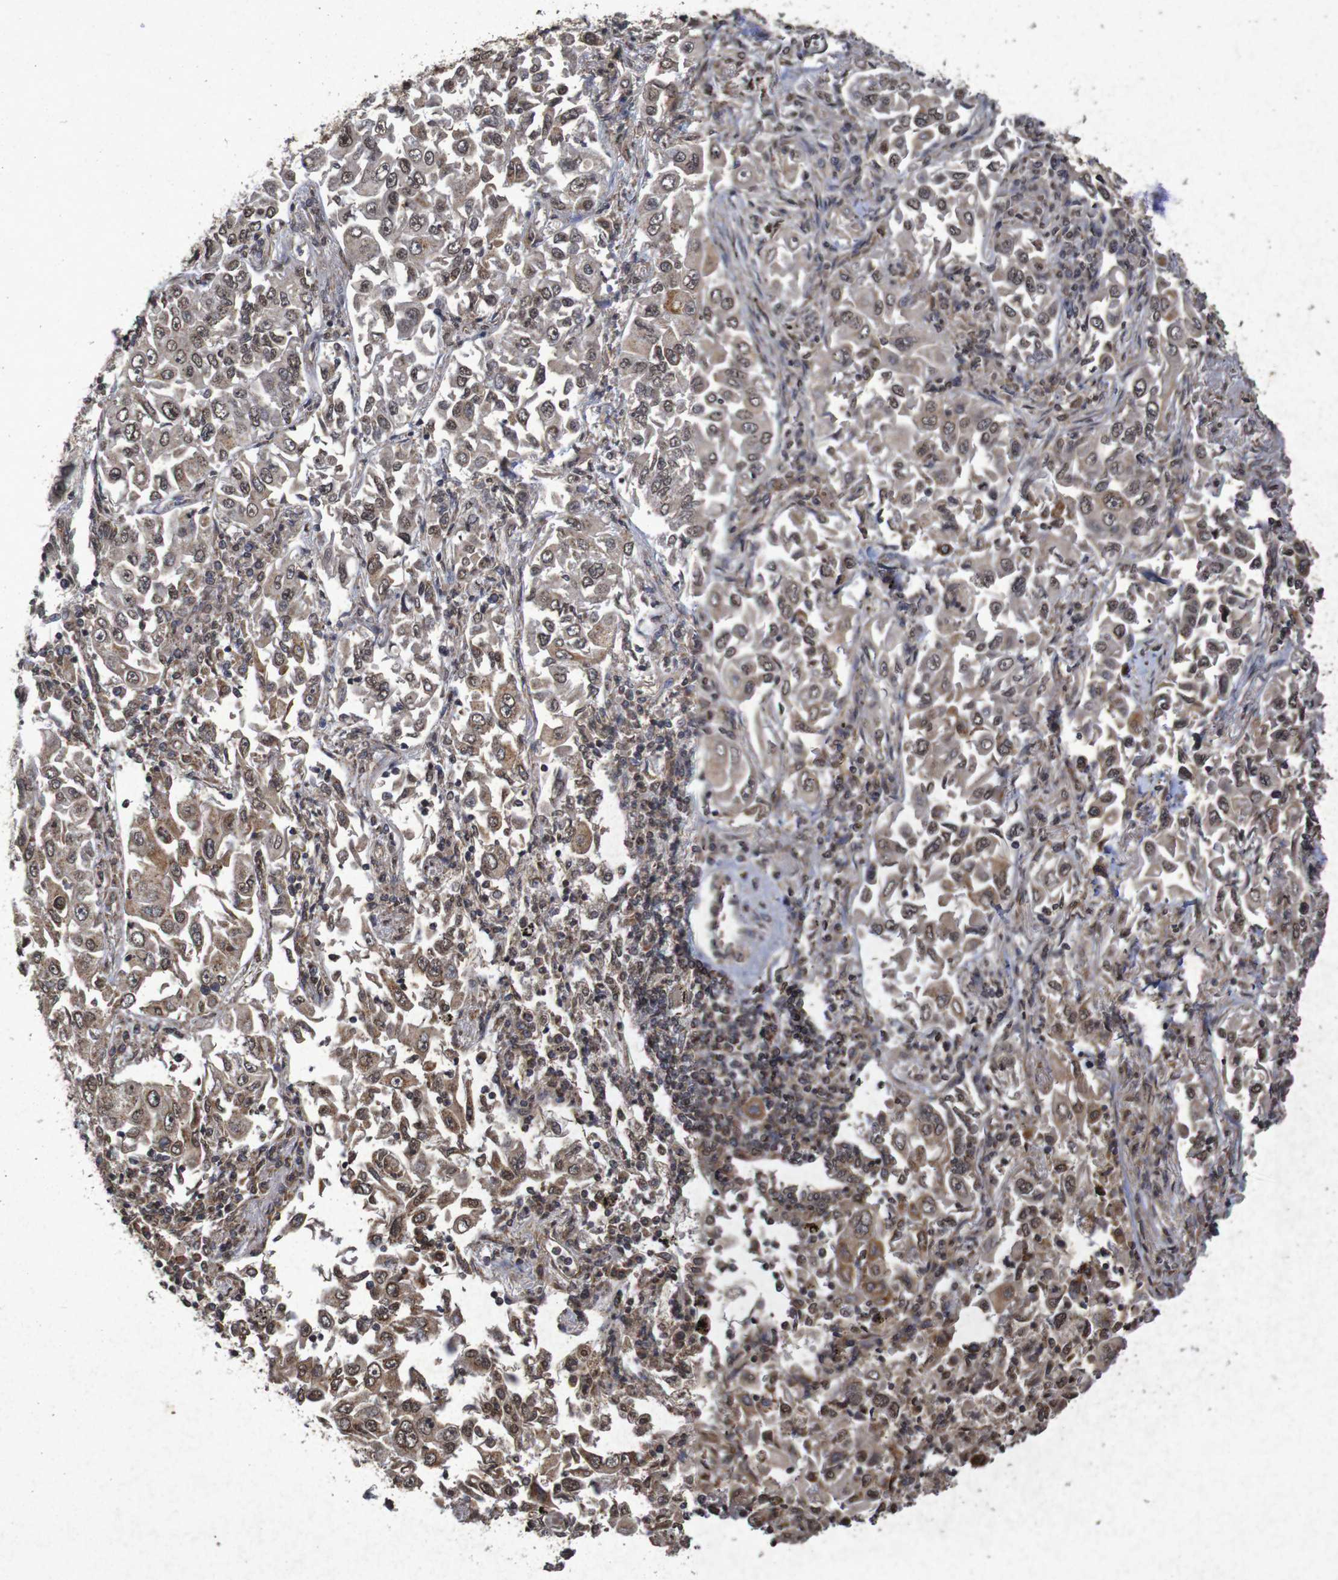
{"staining": {"intensity": "moderate", "quantity": ">75%", "location": "cytoplasmic/membranous,nuclear"}, "tissue": "lung cancer", "cell_type": "Tumor cells", "image_type": "cancer", "snomed": [{"axis": "morphology", "description": "Adenocarcinoma, NOS"}, {"axis": "topography", "description": "Lung"}], "caption": "An immunohistochemistry (IHC) histopathology image of tumor tissue is shown. Protein staining in brown labels moderate cytoplasmic/membranous and nuclear positivity in lung cancer within tumor cells. (IHC, brightfield microscopy, high magnification).", "gene": "GUCY1A2", "patient": {"sex": "male", "age": 84}}